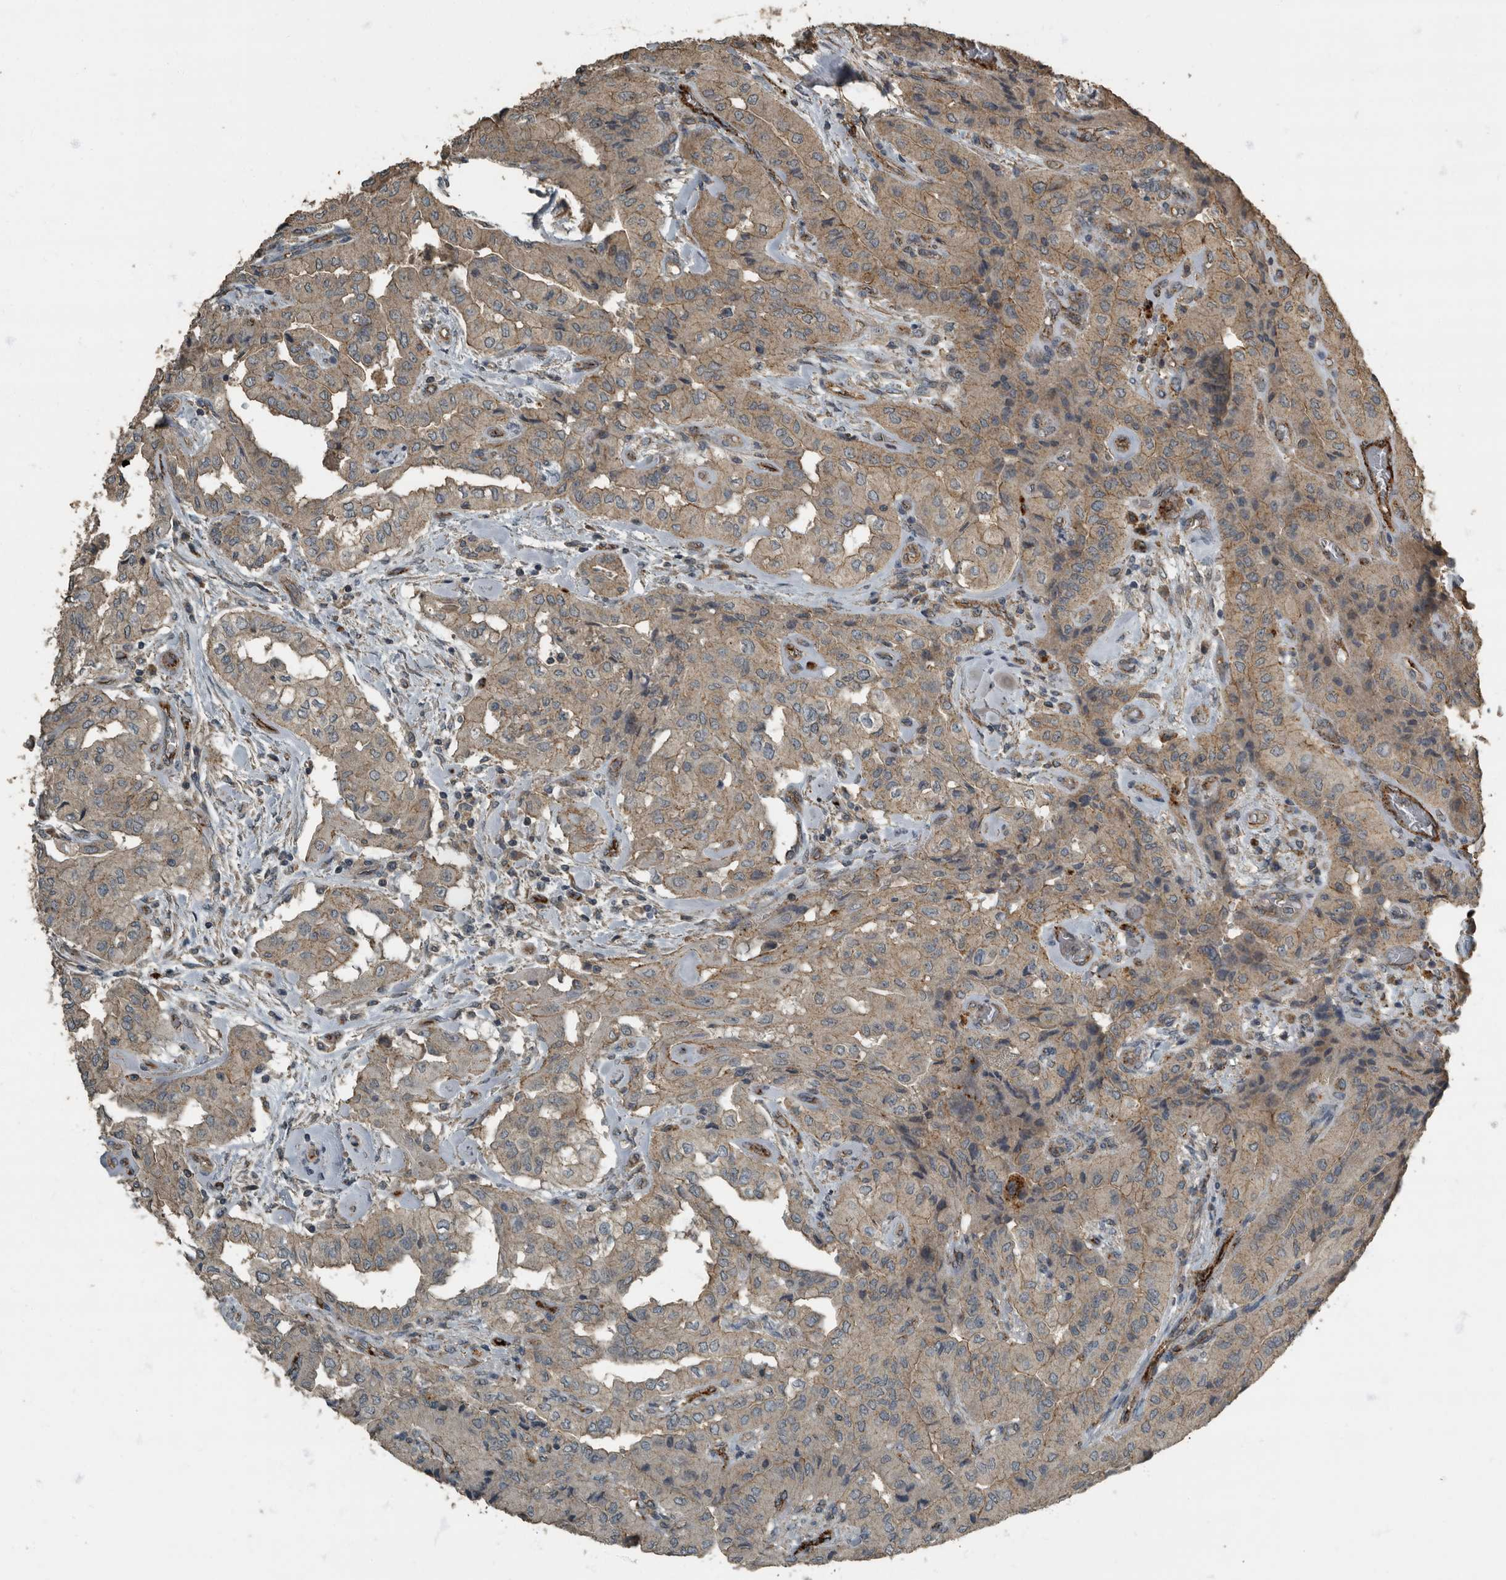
{"staining": {"intensity": "weak", "quantity": "<25%", "location": "cytoplasmic/membranous"}, "tissue": "thyroid cancer", "cell_type": "Tumor cells", "image_type": "cancer", "snomed": [{"axis": "morphology", "description": "Papillary adenocarcinoma, NOS"}, {"axis": "topography", "description": "Thyroid gland"}], "caption": "The IHC micrograph has no significant positivity in tumor cells of thyroid cancer (papillary adenocarcinoma) tissue.", "gene": "IL15RA", "patient": {"sex": "female", "age": 59}}